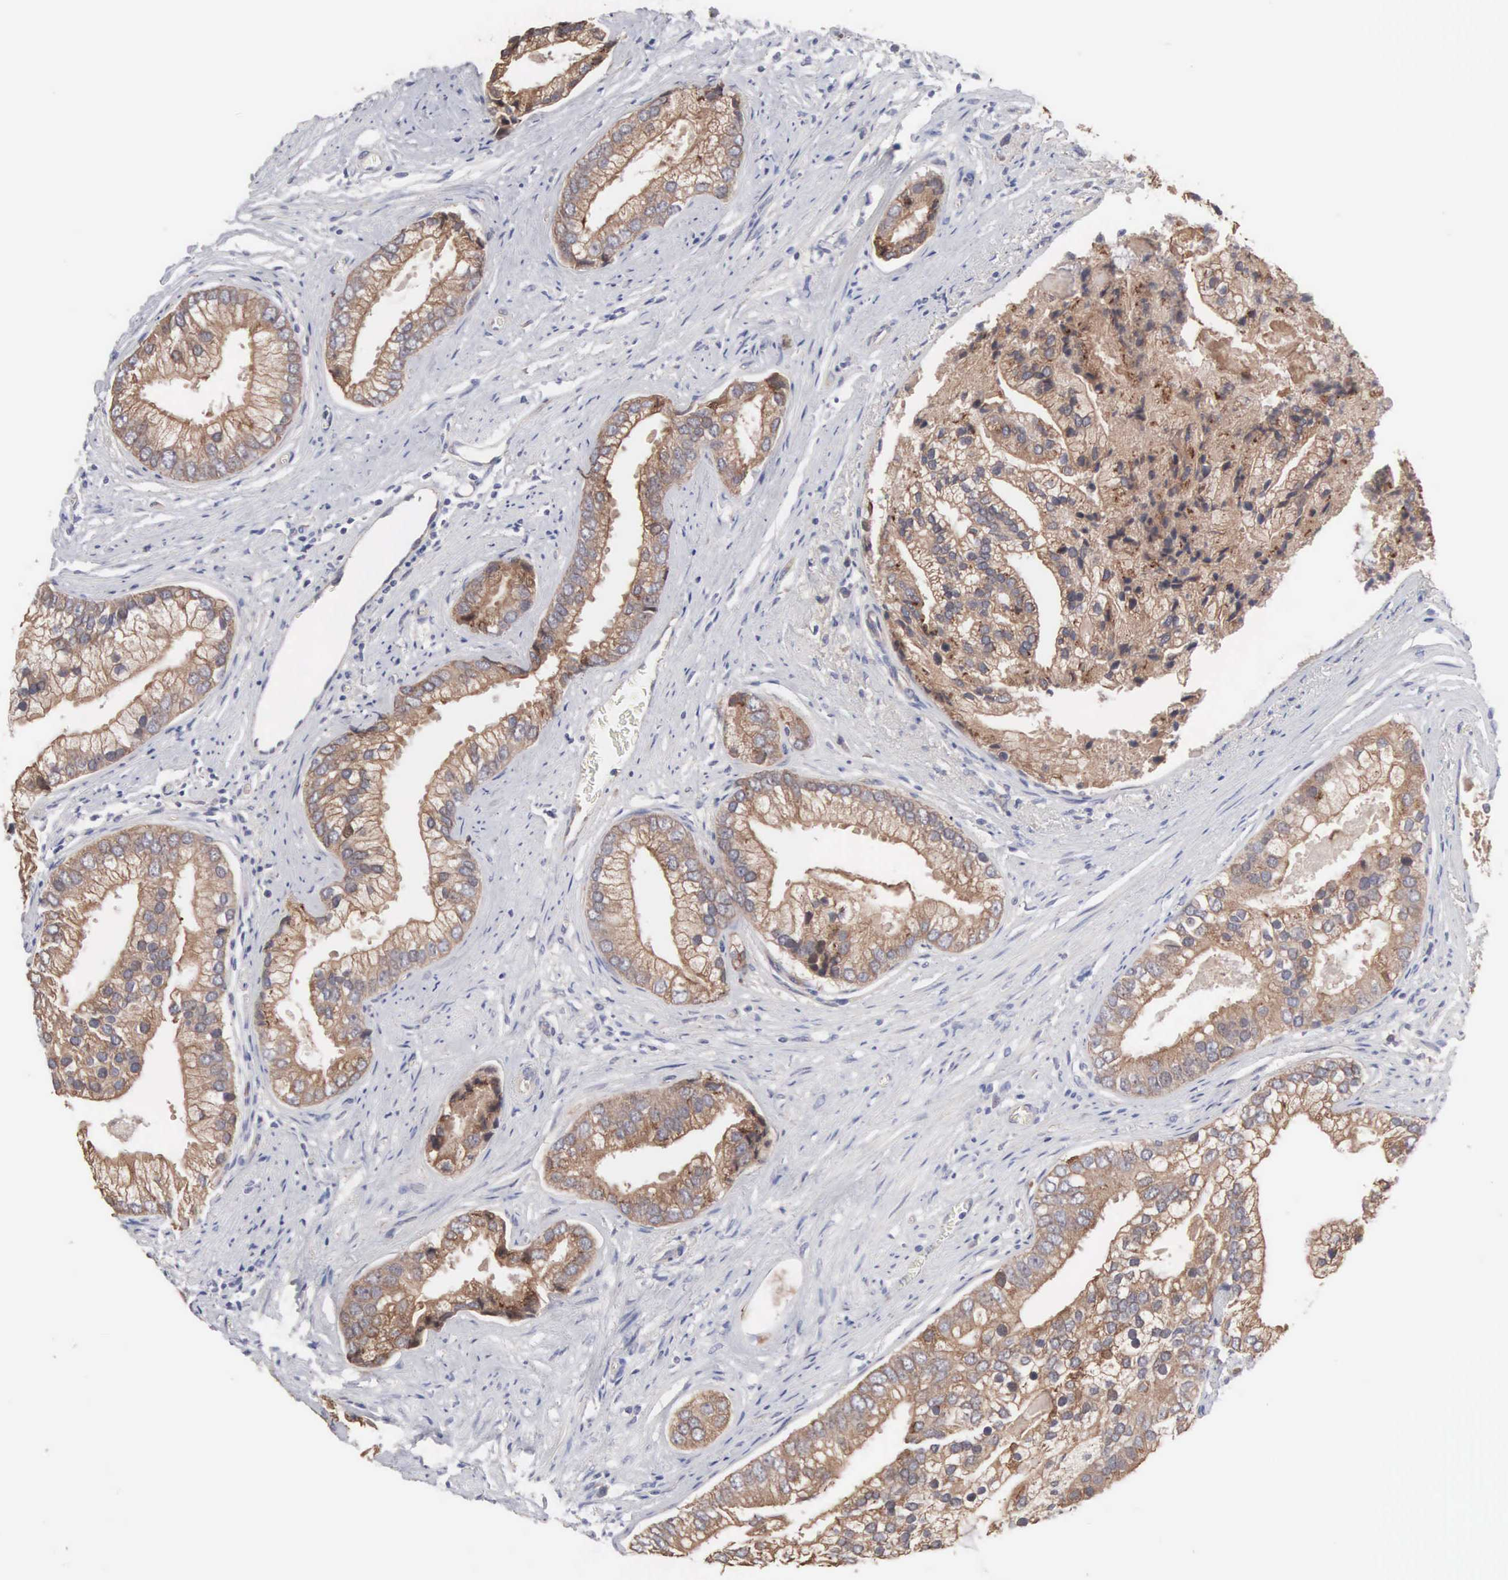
{"staining": {"intensity": "moderate", "quantity": ">75%", "location": "cytoplasmic/membranous"}, "tissue": "prostate cancer", "cell_type": "Tumor cells", "image_type": "cancer", "snomed": [{"axis": "morphology", "description": "Adenocarcinoma, Low grade"}, {"axis": "topography", "description": "Prostate"}], "caption": "Moderate cytoplasmic/membranous expression for a protein is appreciated in approximately >75% of tumor cells of low-grade adenocarcinoma (prostate) using immunohistochemistry (IHC).", "gene": "INF2", "patient": {"sex": "male", "age": 71}}